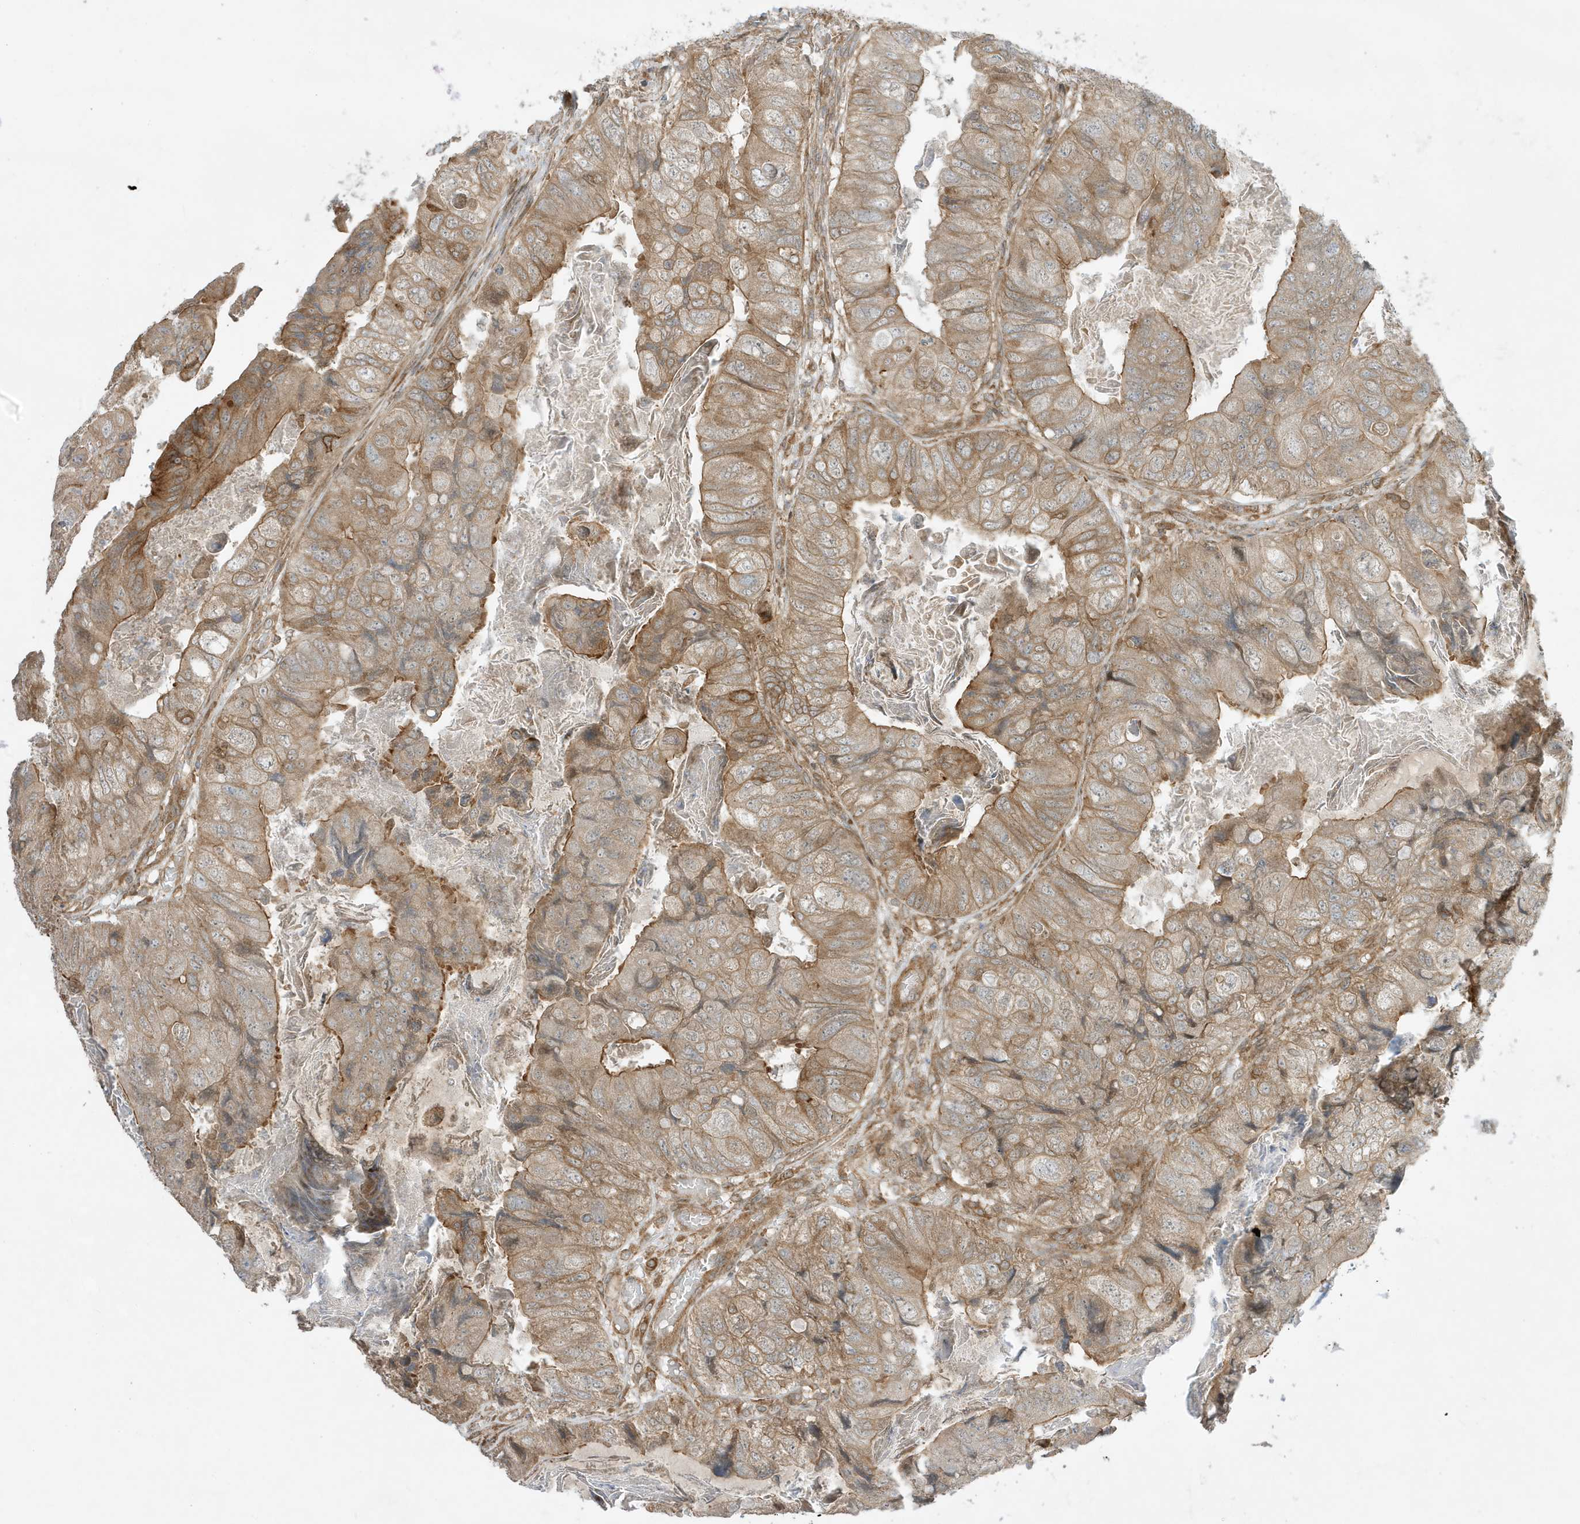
{"staining": {"intensity": "moderate", "quantity": ">75%", "location": "cytoplasmic/membranous"}, "tissue": "colorectal cancer", "cell_type": "Tumor cells", "image_type": "cancer", "snomed": [{"axis": "morphology", "description": "Adenocarcinoma, NOS"}, {"axis": "topography", "description": "Rectum"}], "caption": "Protein expression analysis of human colorectal adenocarcinoma reveals moderate cytoplasmic/membranous positivity in approximately >75% of tumor cells. The staining was performed using DAB (3,3'-diaminobenzidine), with brown indicating positive protein expression. Nuclei are stained blue with hematoxylin.", "gene": "SCARF2", "patient": {"sex": "male", "age": 63}}